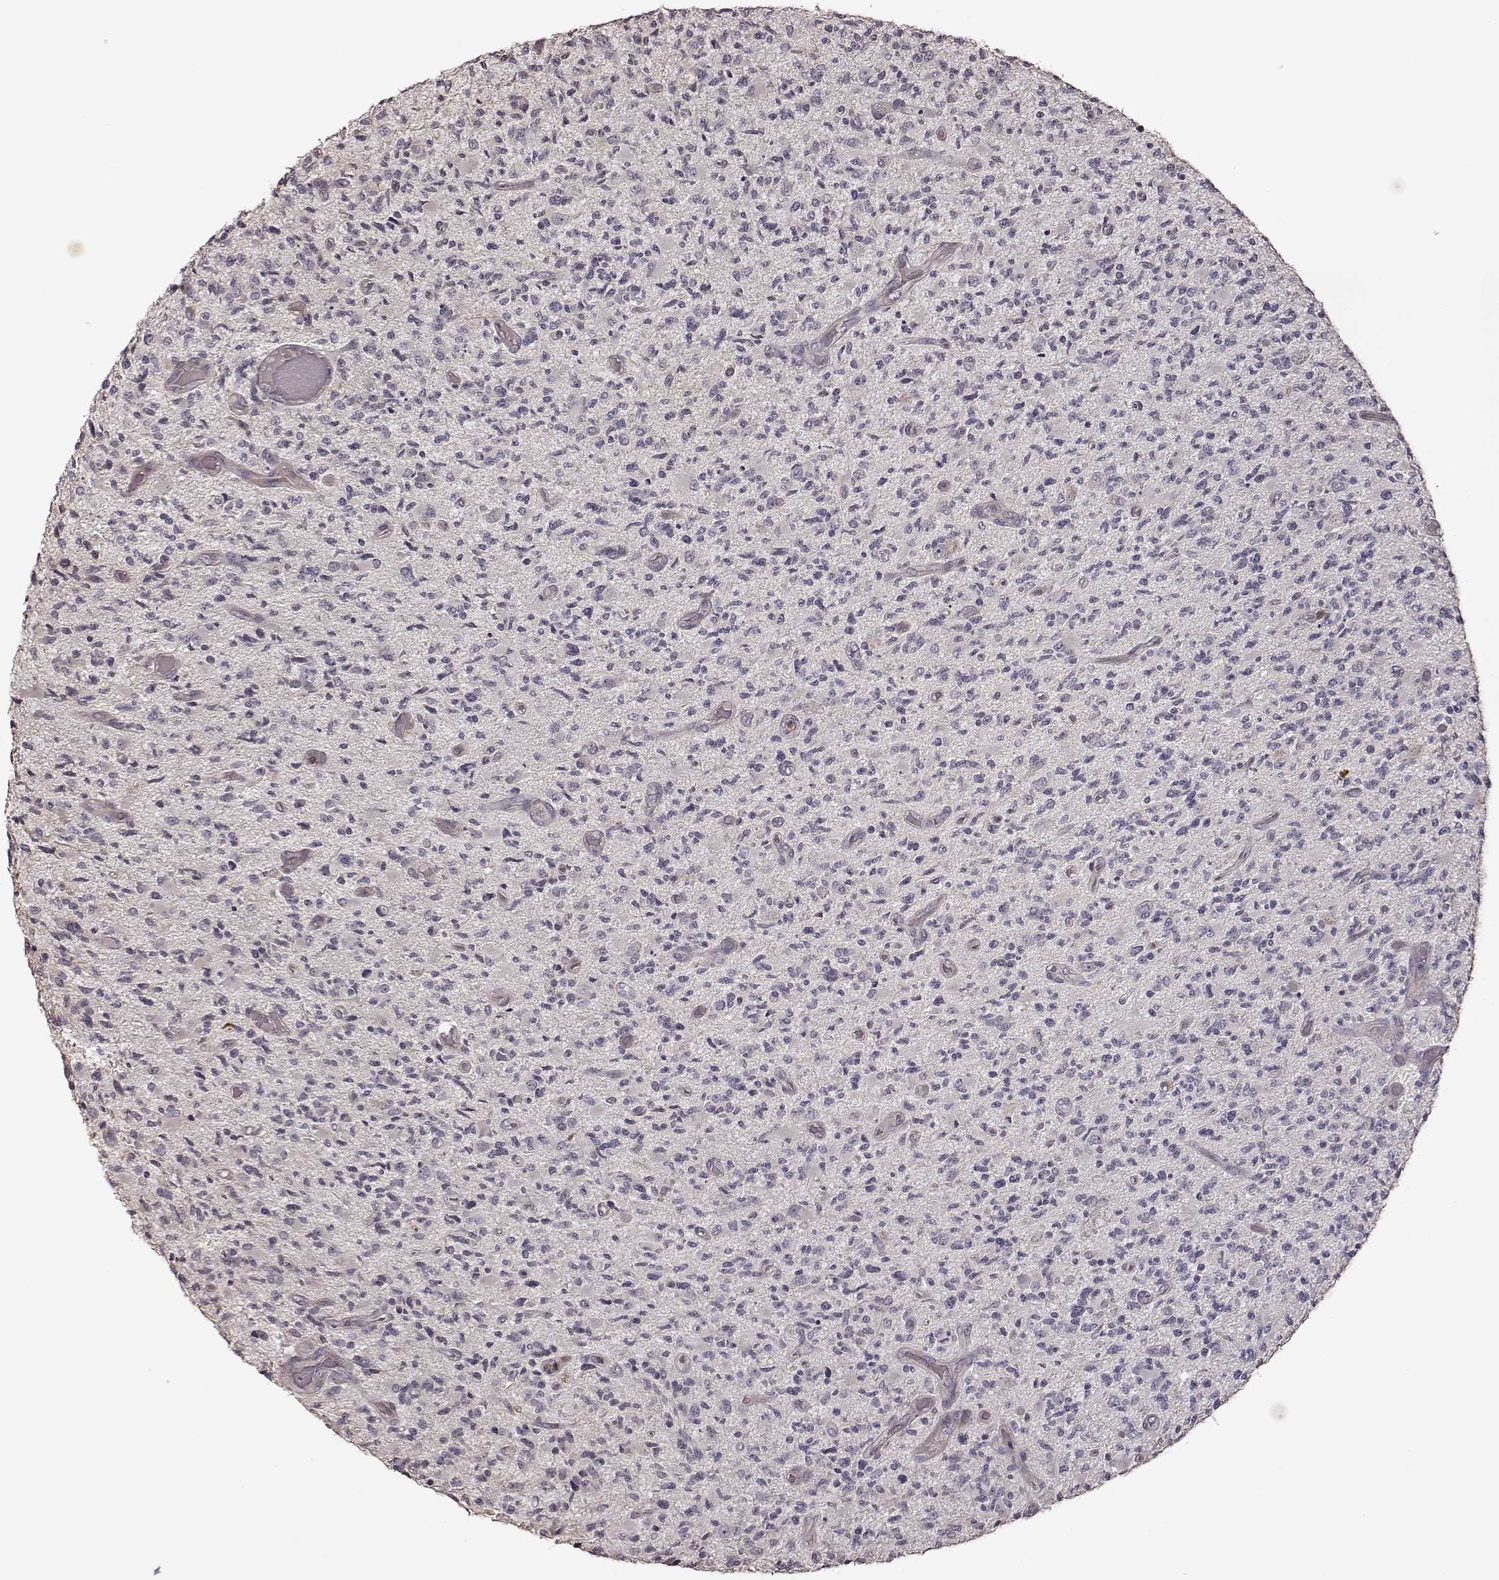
{"staining": {"intensity": "negative", "quantity": "none", "location": "none"}, "tissue": "glioma", "cell_type": "Tumor cells", "image_type": "cancer", "snomed": [{"axis": "morphology", "description": "Glioma, malignant, High grade"}, {"axis": "topography", "description": "Brain"}], "caption": "High magnification brightfield microscopy of high-grade glioma (malignant) stained with DAB (3,3'-diaminobenzidine) (brown) and counterstained with hematoxylin (blue): tumor cells show no significant expression.", "gene": "CRB1", "patient": {"sex": "female", "age": 63}}